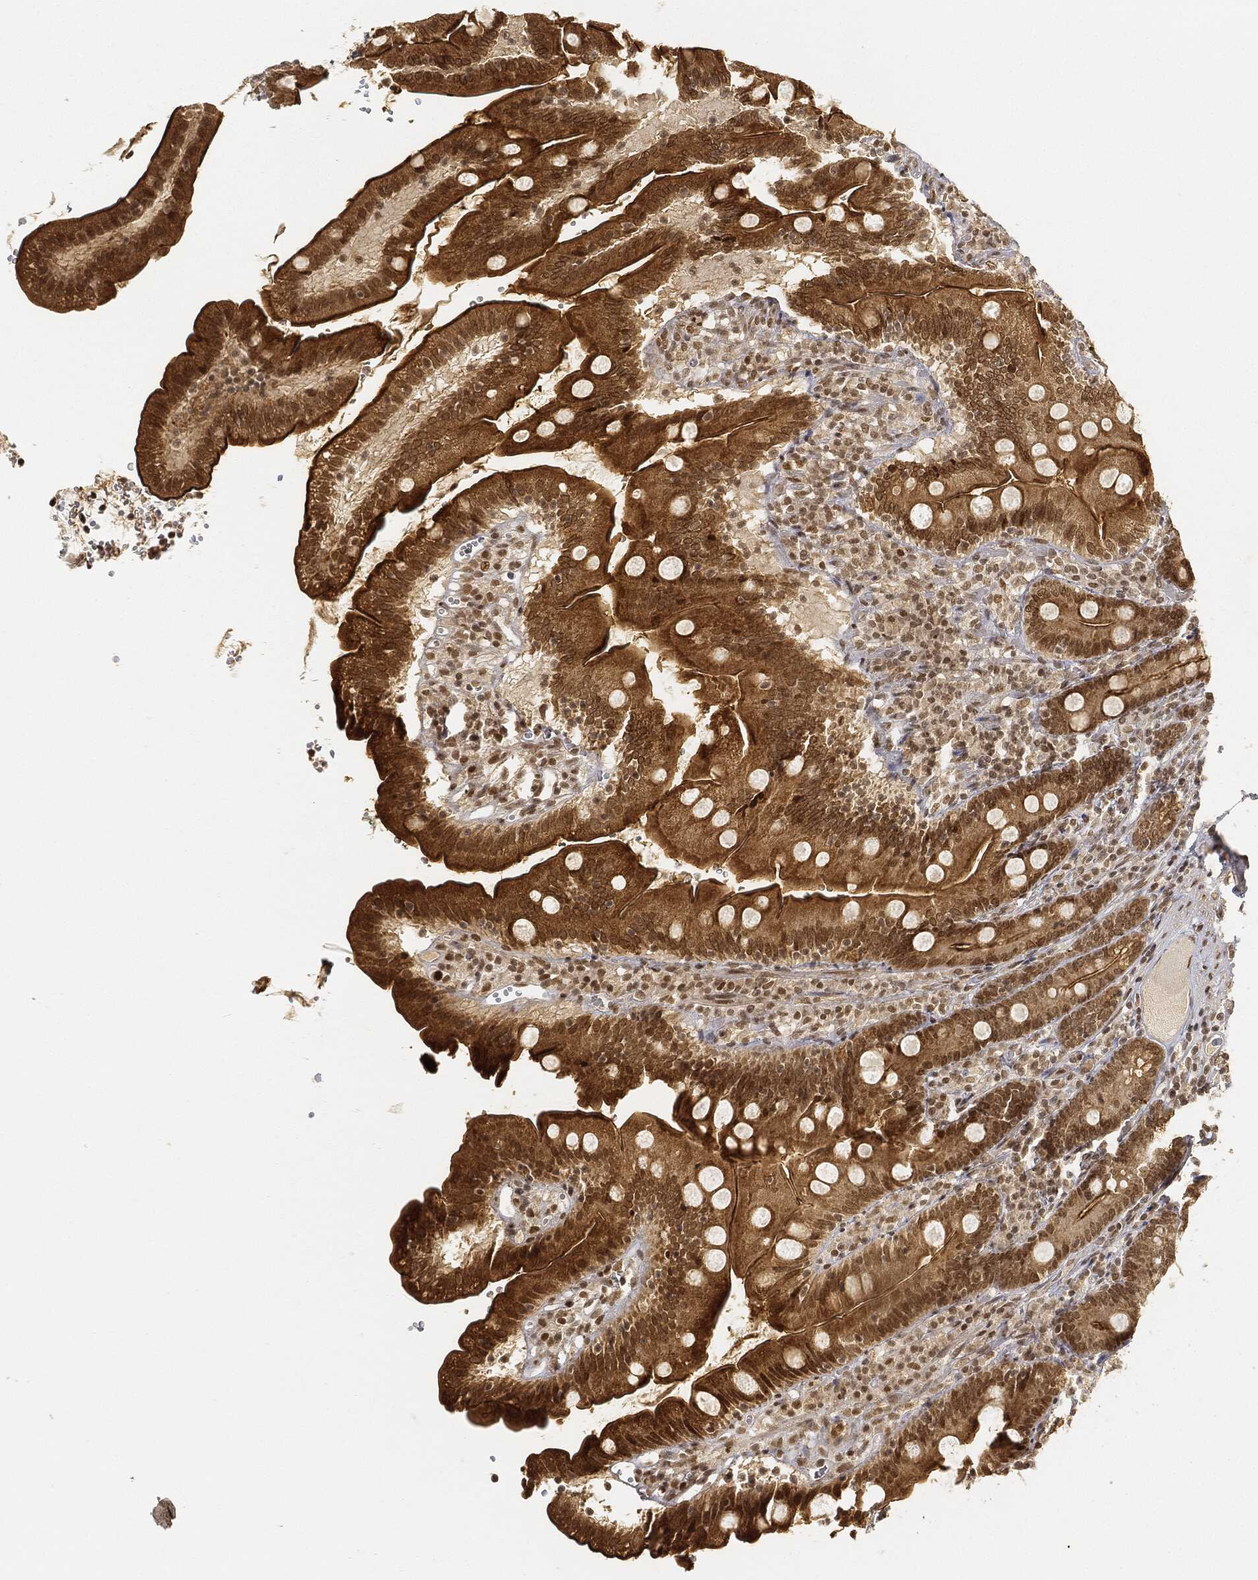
{"staining": {"intensity": "moderate", "quantity": ">75%", "location": "cytoplasmic/membranous,nuclear"}, "tissue": "duodenum", "cell_type": "Glandular cells", "image_type": "normal", "snomed": [{"axis": "morphology", "description": "Normal tissue, NOS"}, {"axis": "topography", "description": "Duodenum"}], "caption": "Protein analysis of benign duodenum reveals moderate cytoplasmic/membranous,nuclear expression in approximately >75% of glandular cells.", "gene": "CIB1", "patient": {"sex": "female", "age": 67}}